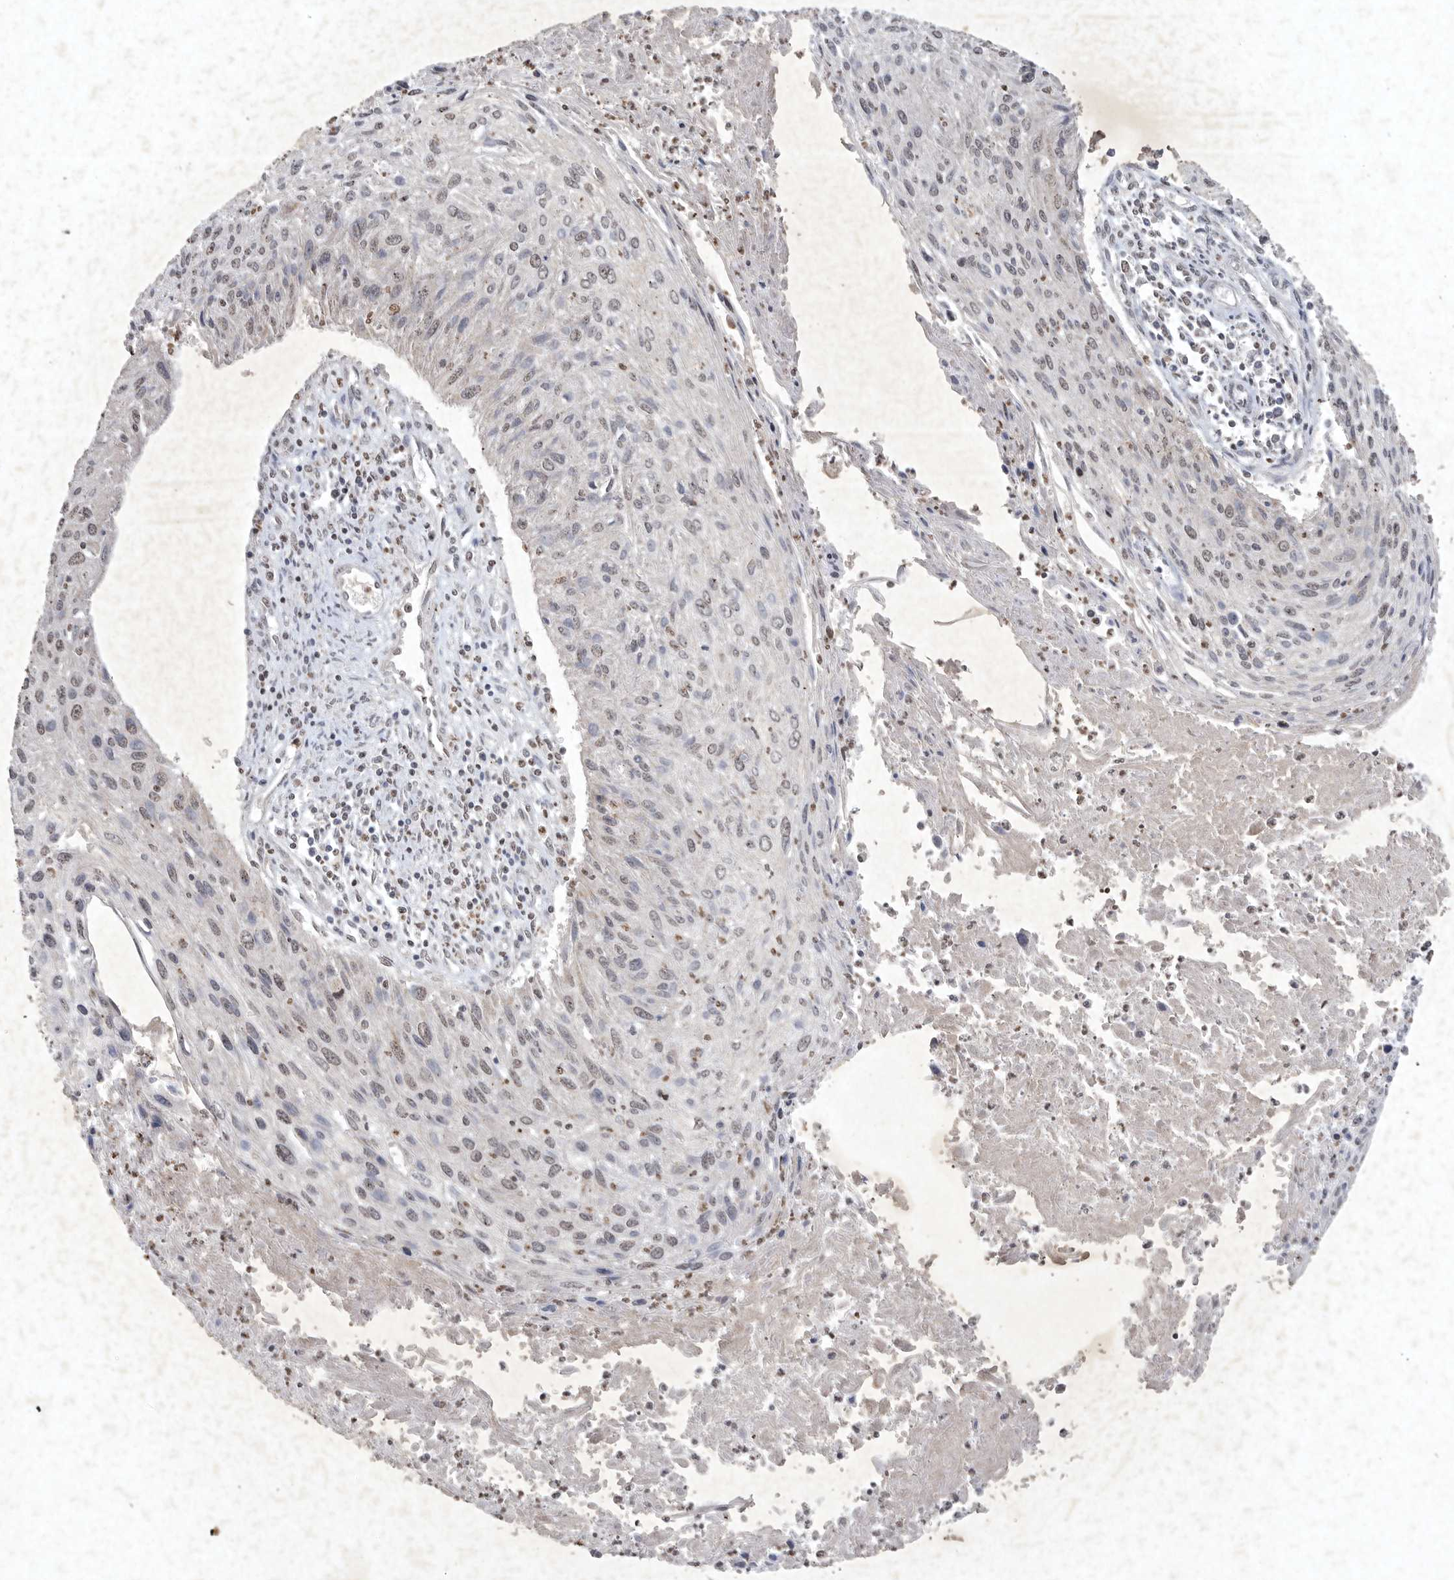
{"staining": {"intensity": "negative", "quantity": "none", "location": "none"}, "tissue": "cervical cancer", "cell_type": "Tumor cells", "image_type": "cancer", "snomed": [{"axis": "morphology", "description": "Squamous cell carcinoma, NOS"}, {"axis": "topography", "description": "Cervix"}], "caption": "Cervical squamous cell carcinoma was stained to show a protein in brown. There is no significant positivity in tumor cells.", "gene": "DDR1", "patient": {"sex": "female", "age": 51}}